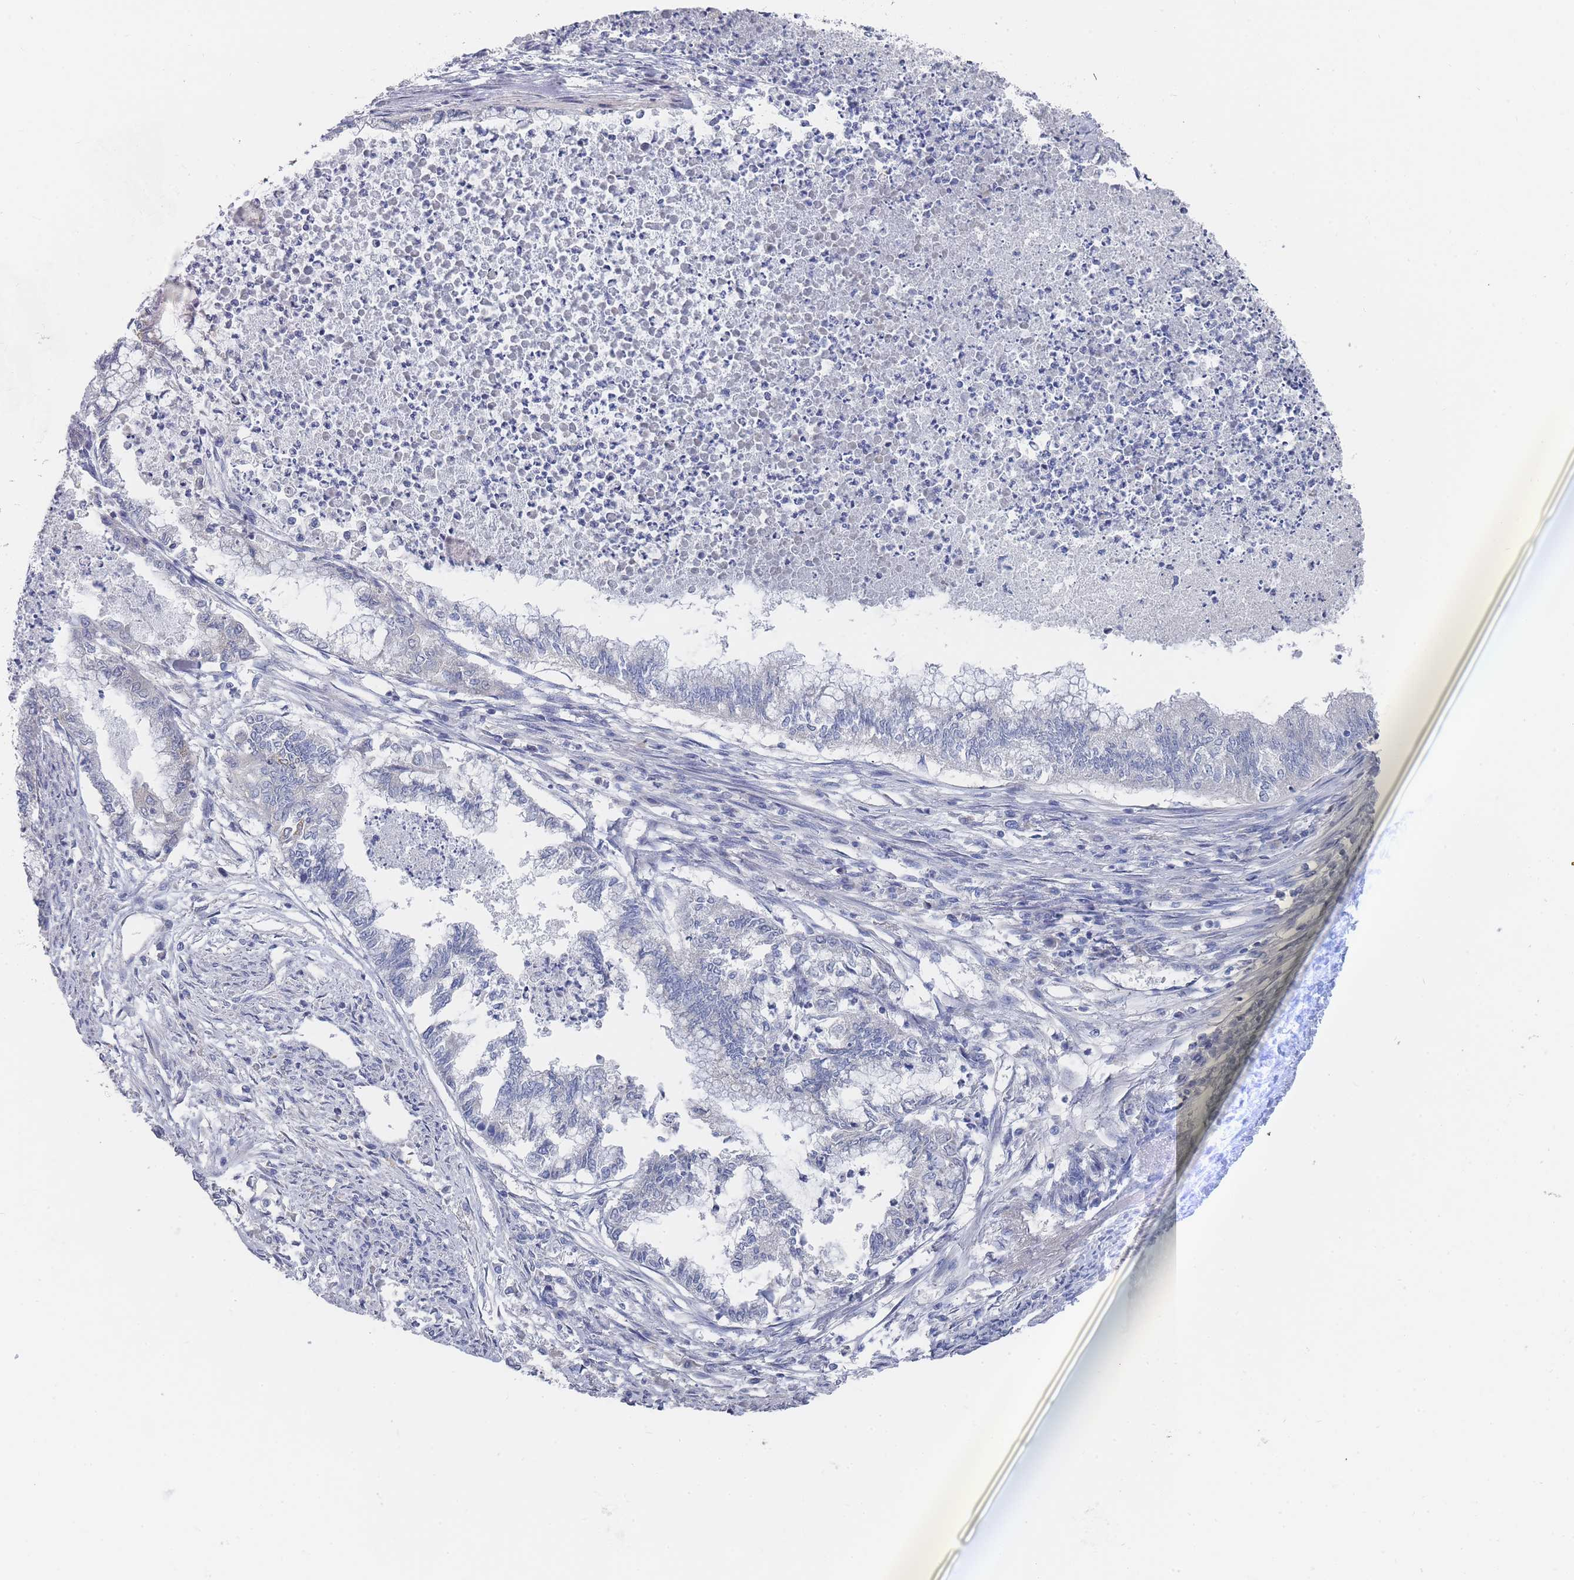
{"staining": {"intensity": "negative", "quantity": "none", "location": "none"}, "tissue": "endometrial cancer", "cell_type": "Tumor cells", "image_type": "cancer", "snomed": [{"axis": "morphology", "description": "Adenocarcinoma, NOS"}, {"axis": "topography", "description": "Endometrium"}], "caption": "The immunohistochemistry micrograph has no significant expression in tumor cells of adenocarcinoma (endometrial) tissue. (DAB IHC, high magnification).", "gene": "ACAD11", "patient": {"sex": "female", "age": 79}}